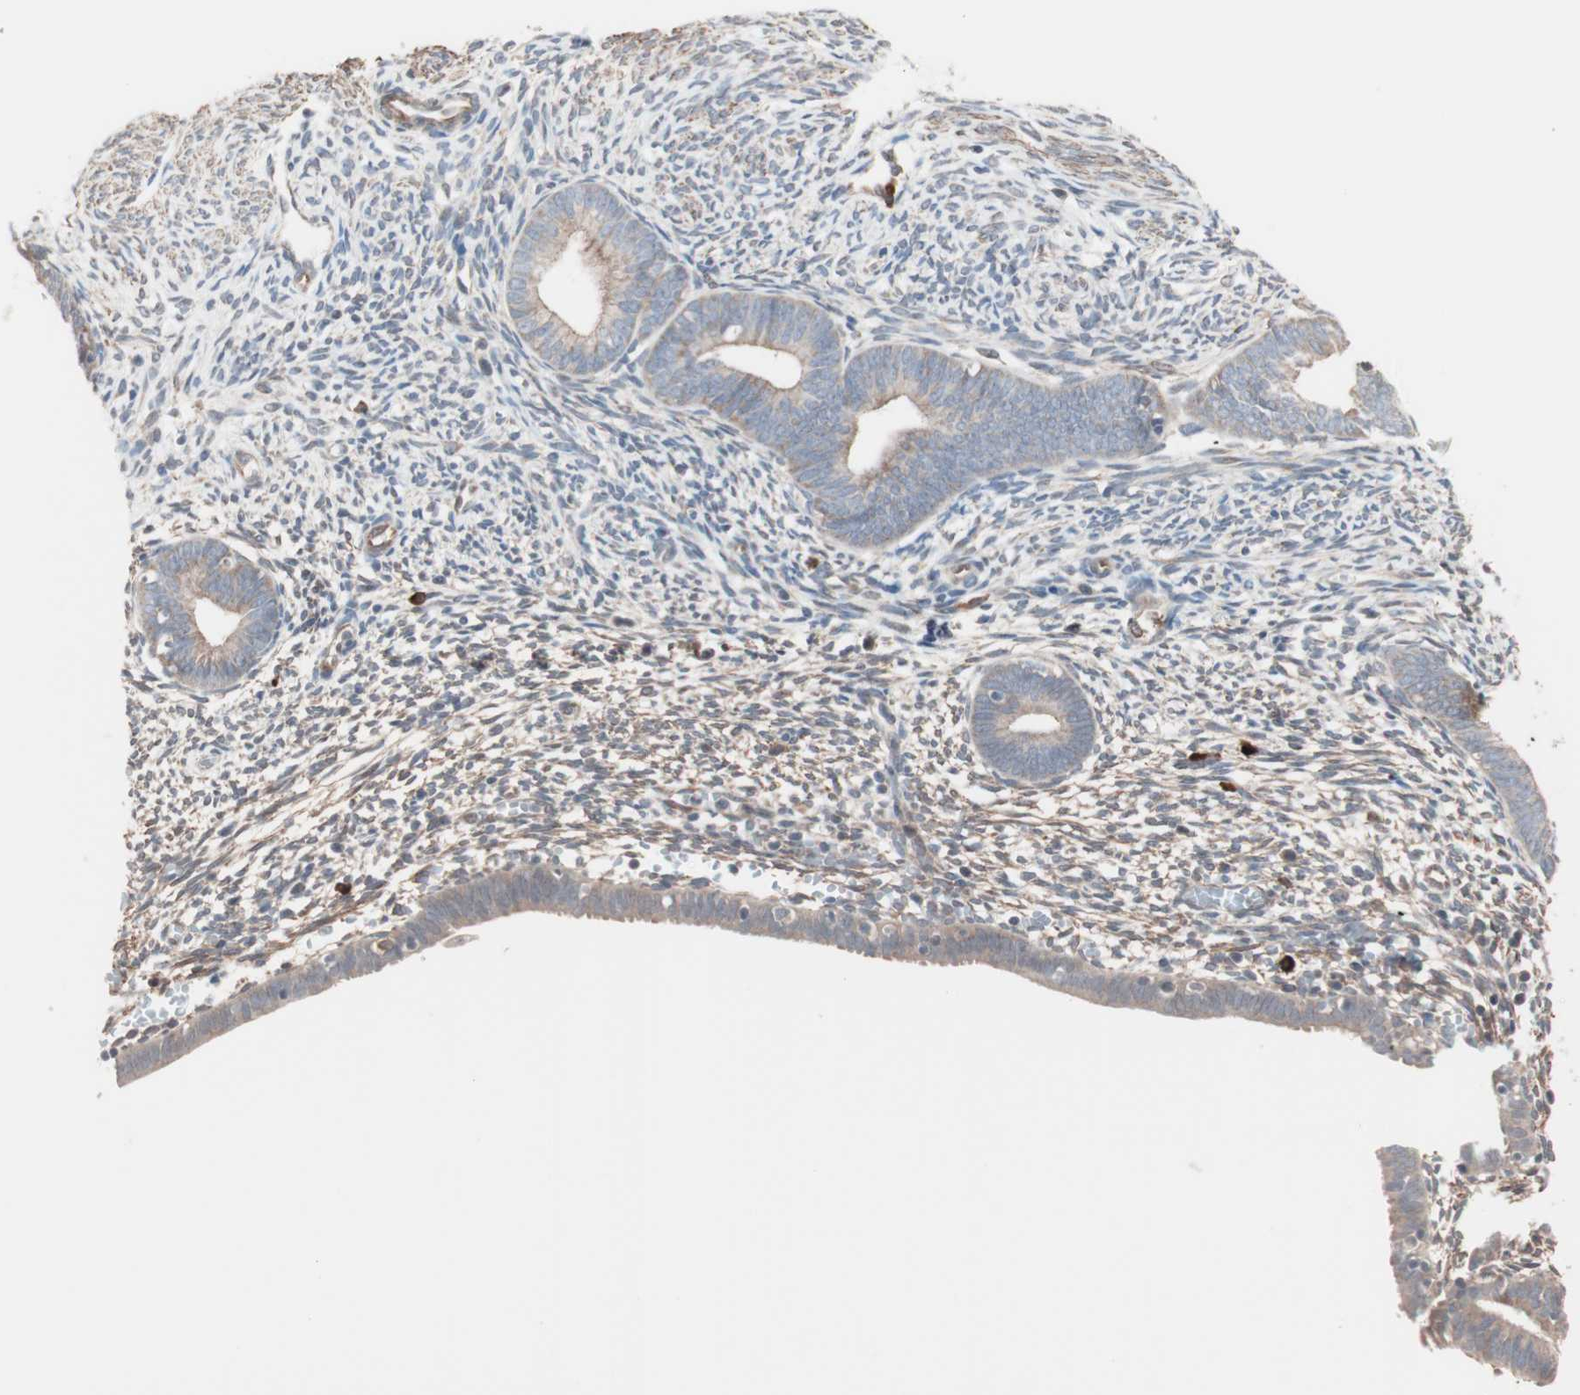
{"staining": {"intensity": "weak", "quantity": "25%-75%", "location": "cytoplasmic/membranous"}, "tissue": "endometrium", "cell_type": "Cells in endometrial stroma", "image_type": "normal", "snomed": [{"axis": "morphology", "description": "Normal tissue, NOS"}, {"axis": "morphology", "description": "Atrophy, NOS"}, {"axis": "topography", "description": "Uterus"}, {"axis": "topography", "description": "Endometrium"}], "caption": "An immunohistochemistry image of unremarkable tissue is shown. Protein staining in brown highlights weak cytoplasmic/membranous positivity in endometrium within cells in endometrial stroma. (IHC, brightfield microscopy, high magnification).", "gene": "ALG5", "patient": {"sex": "female", "age": 68}}